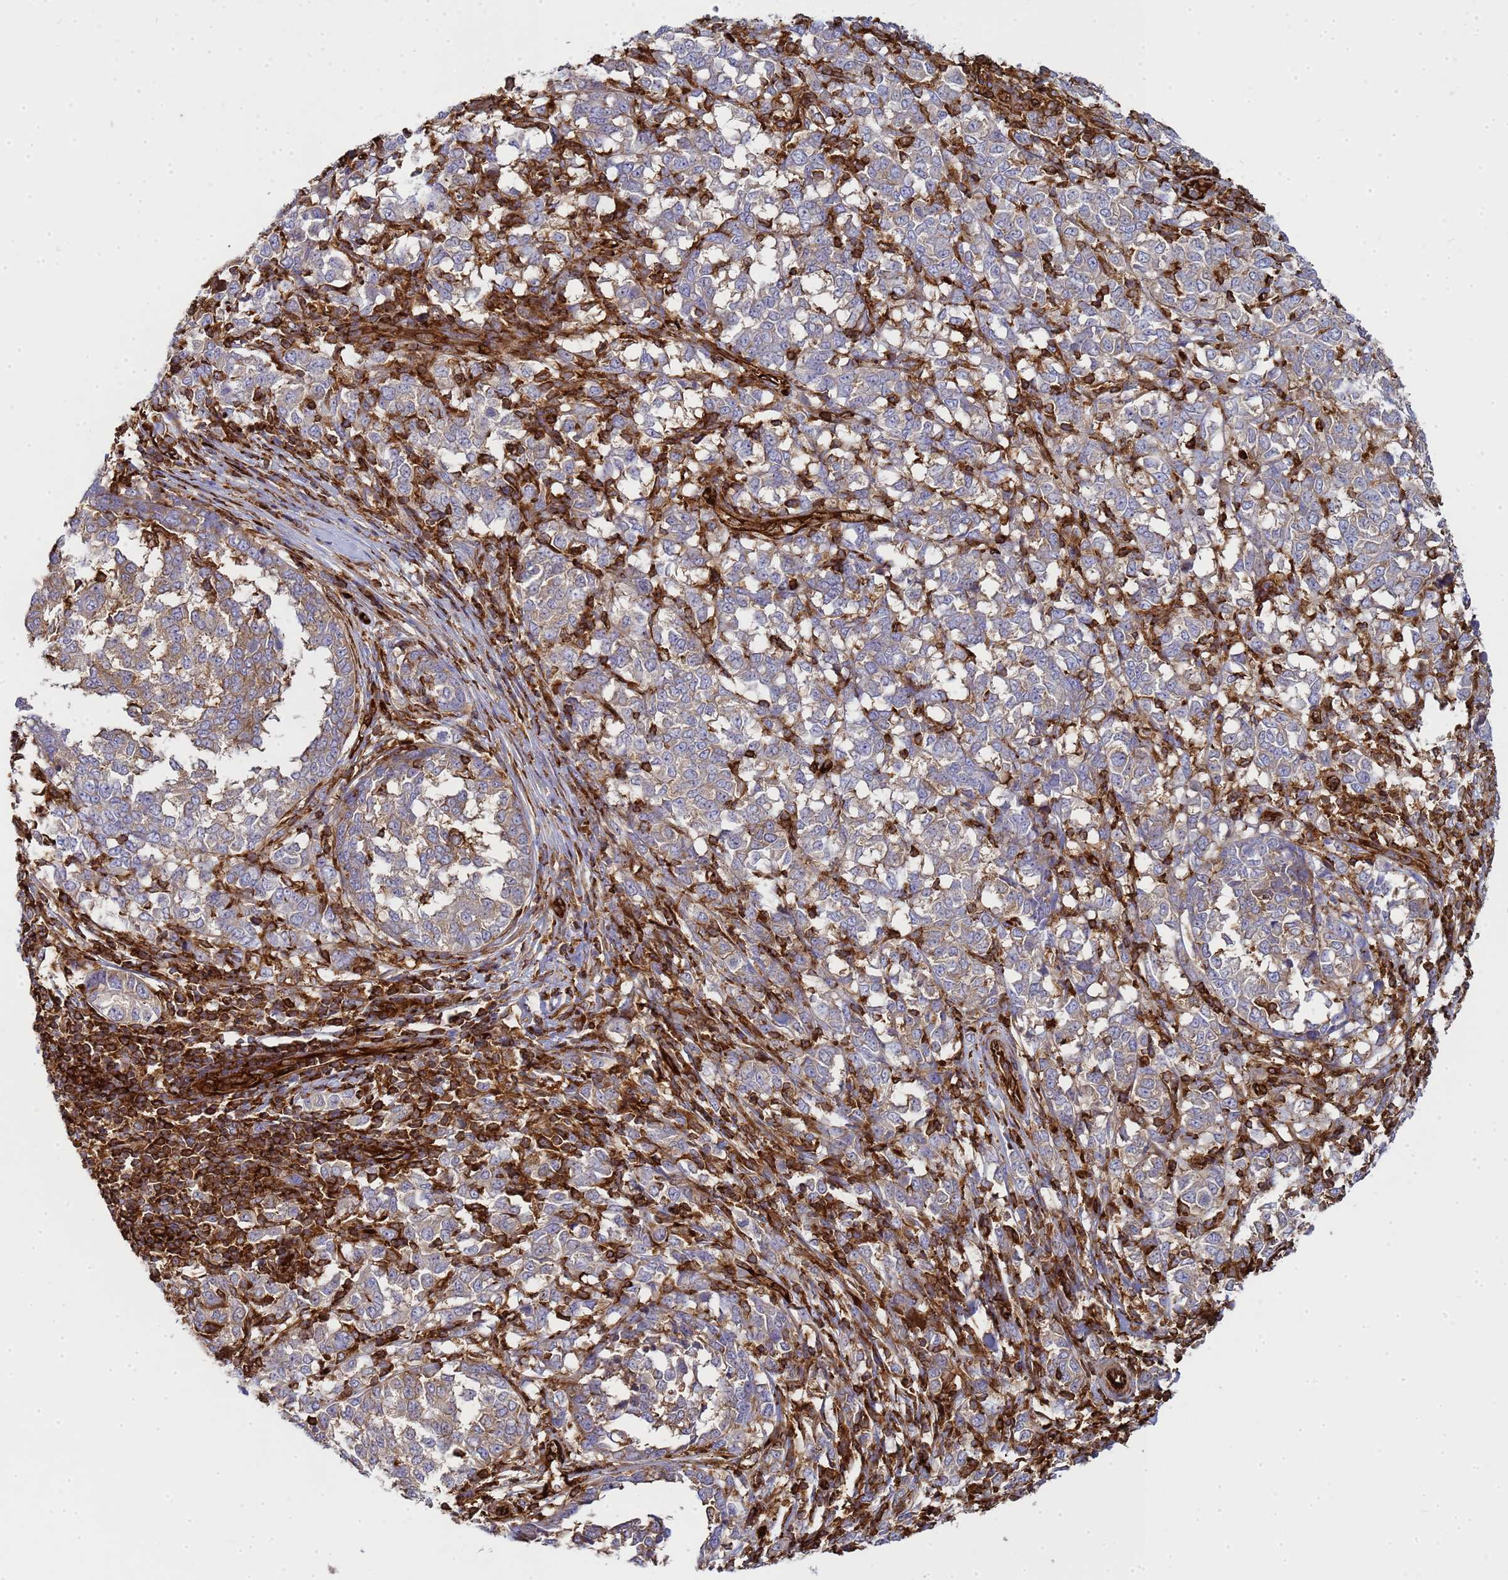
{"staining": {"intensity": "weak", "quantity": "<25%", "location": "cytoplasmic/membranous"}, "tissue": "melanoma", "cell_type": "Tumor cells", "image_type": "cancer", "snomed": [{"axis": "morphology", "description": "Malignant melanoma, NOS"}, {"axis": "topography", "description": "Skin"}], "caption": "A high-resolution histopathology image shows IHC staining of malignant melanoma, which shows no significant positivity in tumor cells. (IHC, brightfield microscopy, high magnification).", "gene": "ZBTB8OS", "patient": {"sex": "female", "age": 72}}